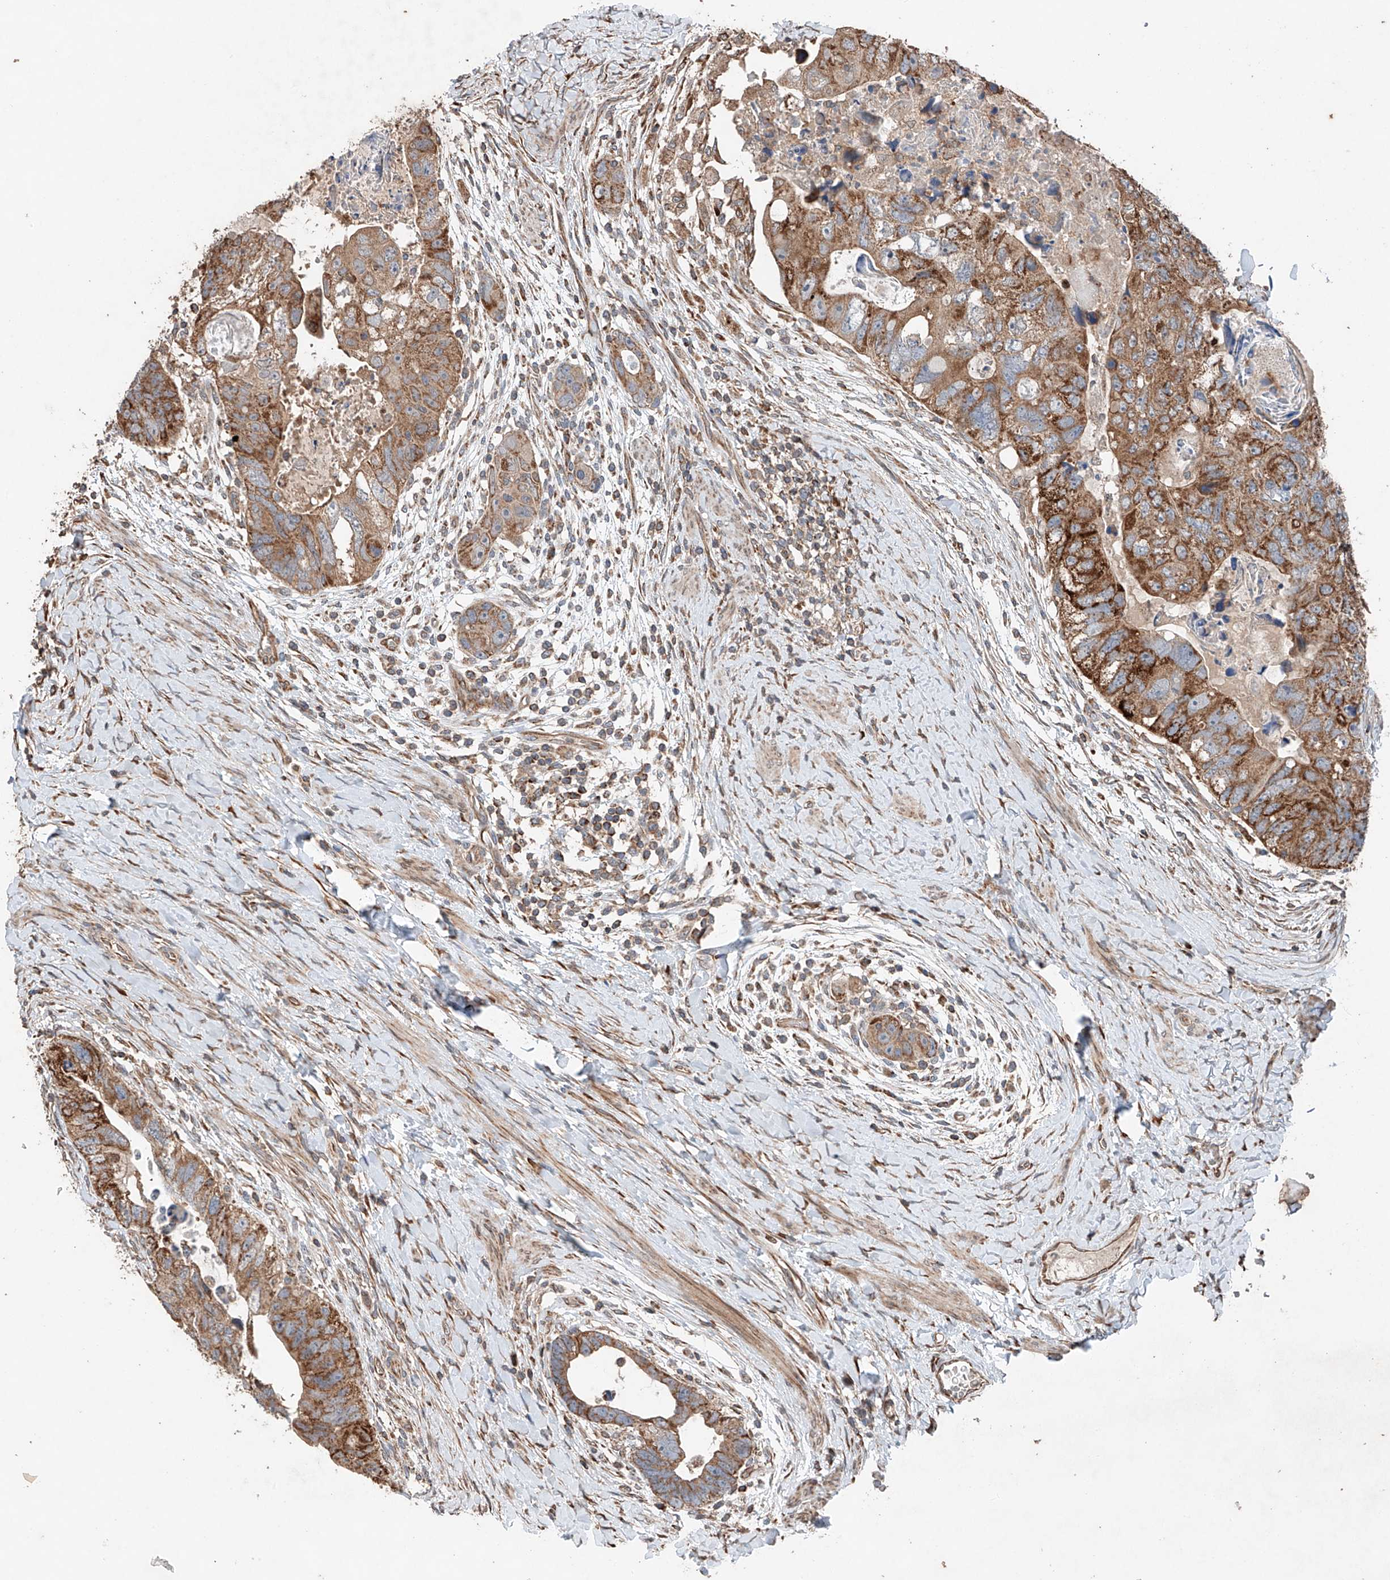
{"staining": {"intensity": "strong", "quantity": ">75%", "location": "cytoplasmic/membranous"}, "tissue": "colorectal cancer", "cell_type": "Tumor cells", "image_type": "cancer", "snomed": [{"axis": "morphology", "description": "Adenocarcinoma, NOS"}, {"axis": "topography", "description": "Rectum"}], "caption": "This is a photomicrograph of immunohistochemistry (IHC) staining of colorectal adenocarcinoma, which shows strong positivity in the cytoplasmic/membranous of tumor cells.", "gene": "AP4B1", "patient": {"sex": "male", "age": 59}}